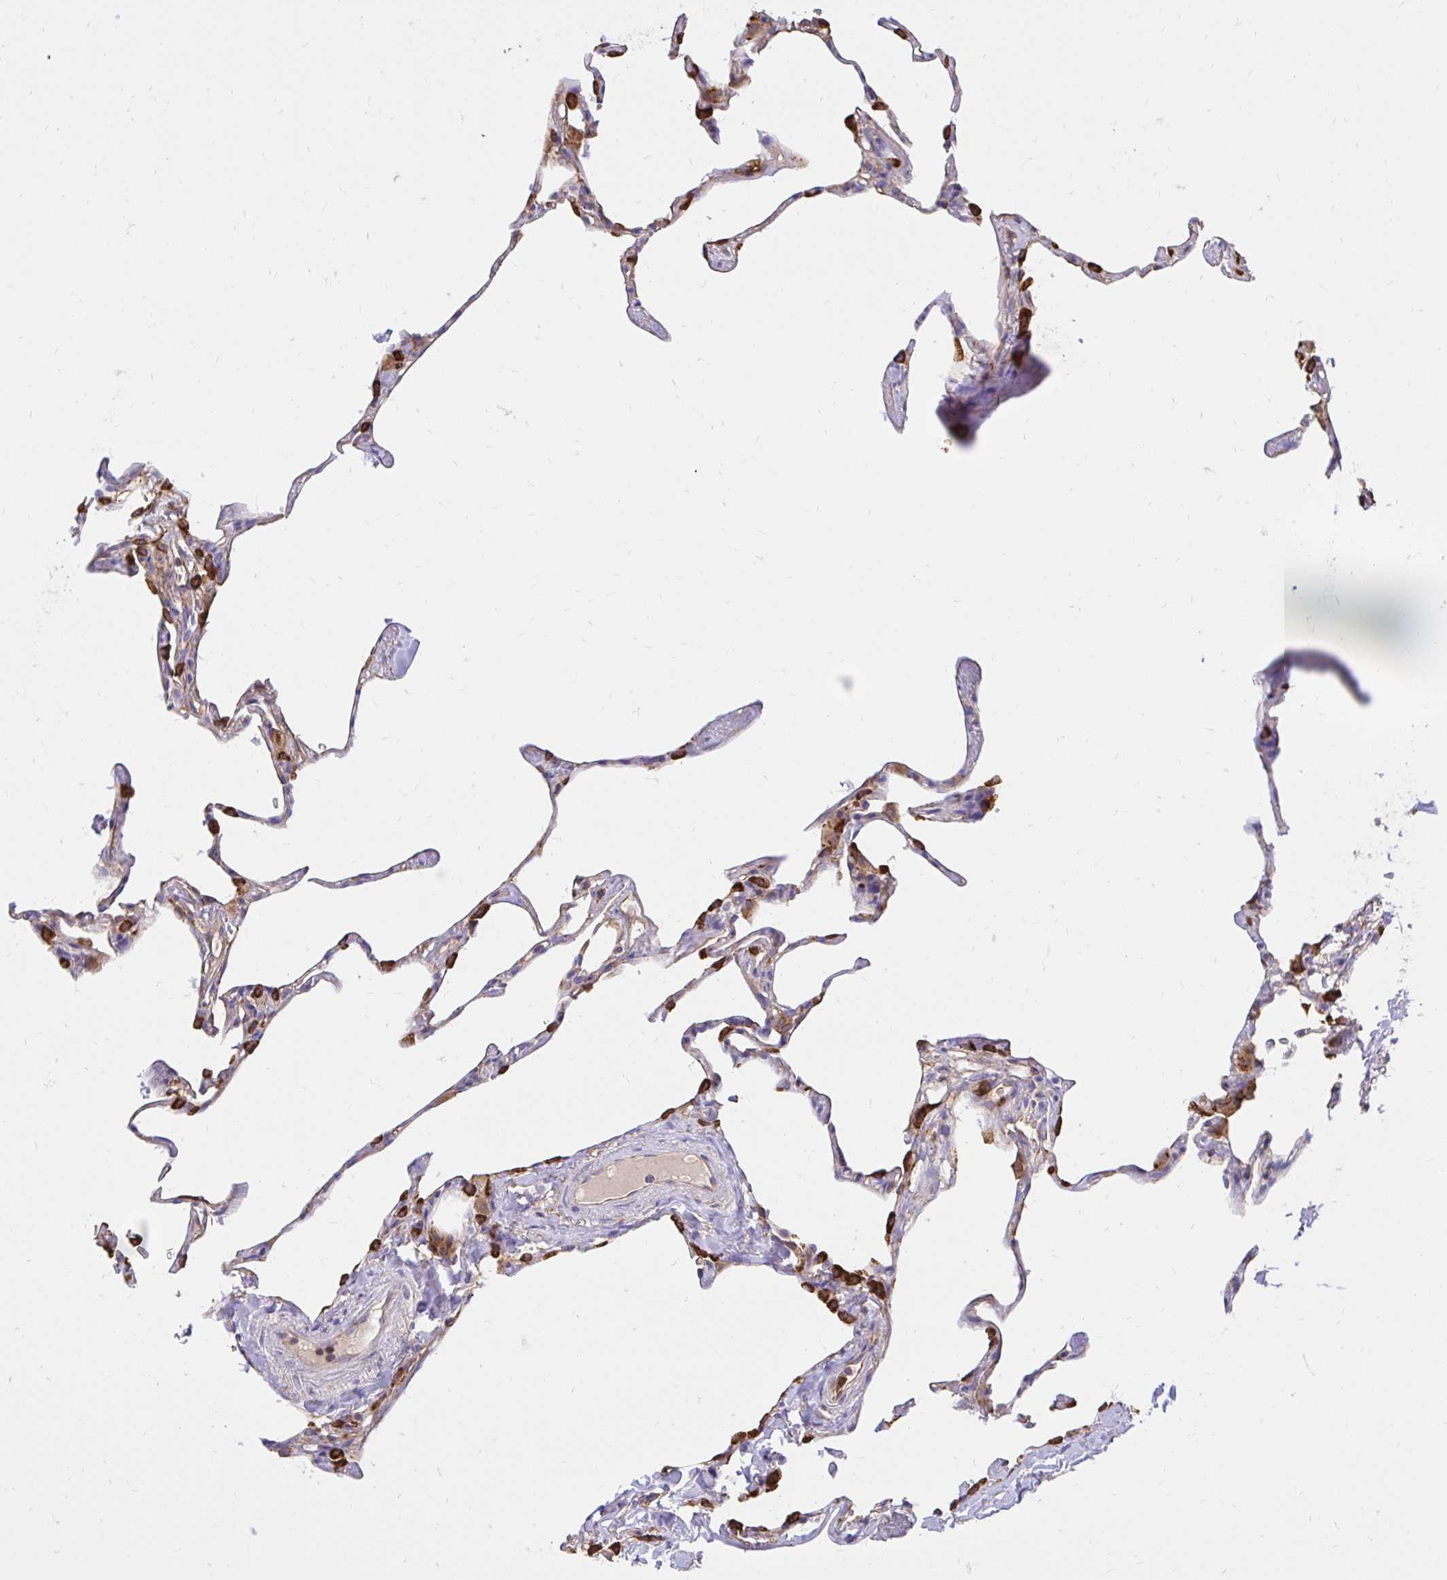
{"staining": {"intensity": "strong", "quantity": "25%-75%", "location": "cytoplasmic/membranous"}, "tissue": "lung", "cell_type": "Alveolar cells", "image_type": "normal", "snomed": [{"axis": "morphology", "description": "Normal tissue, NOS"}, {"axis": "topography", "description": "Lung"}], "caption": "This is a histology image of immunohistochemistry staining of benign lung, which shows strong staining in the cytoplasmic/membranous of alveolar cells.", "gene": "ABCB10", "patient": {"sex": "male", "age": 65}}